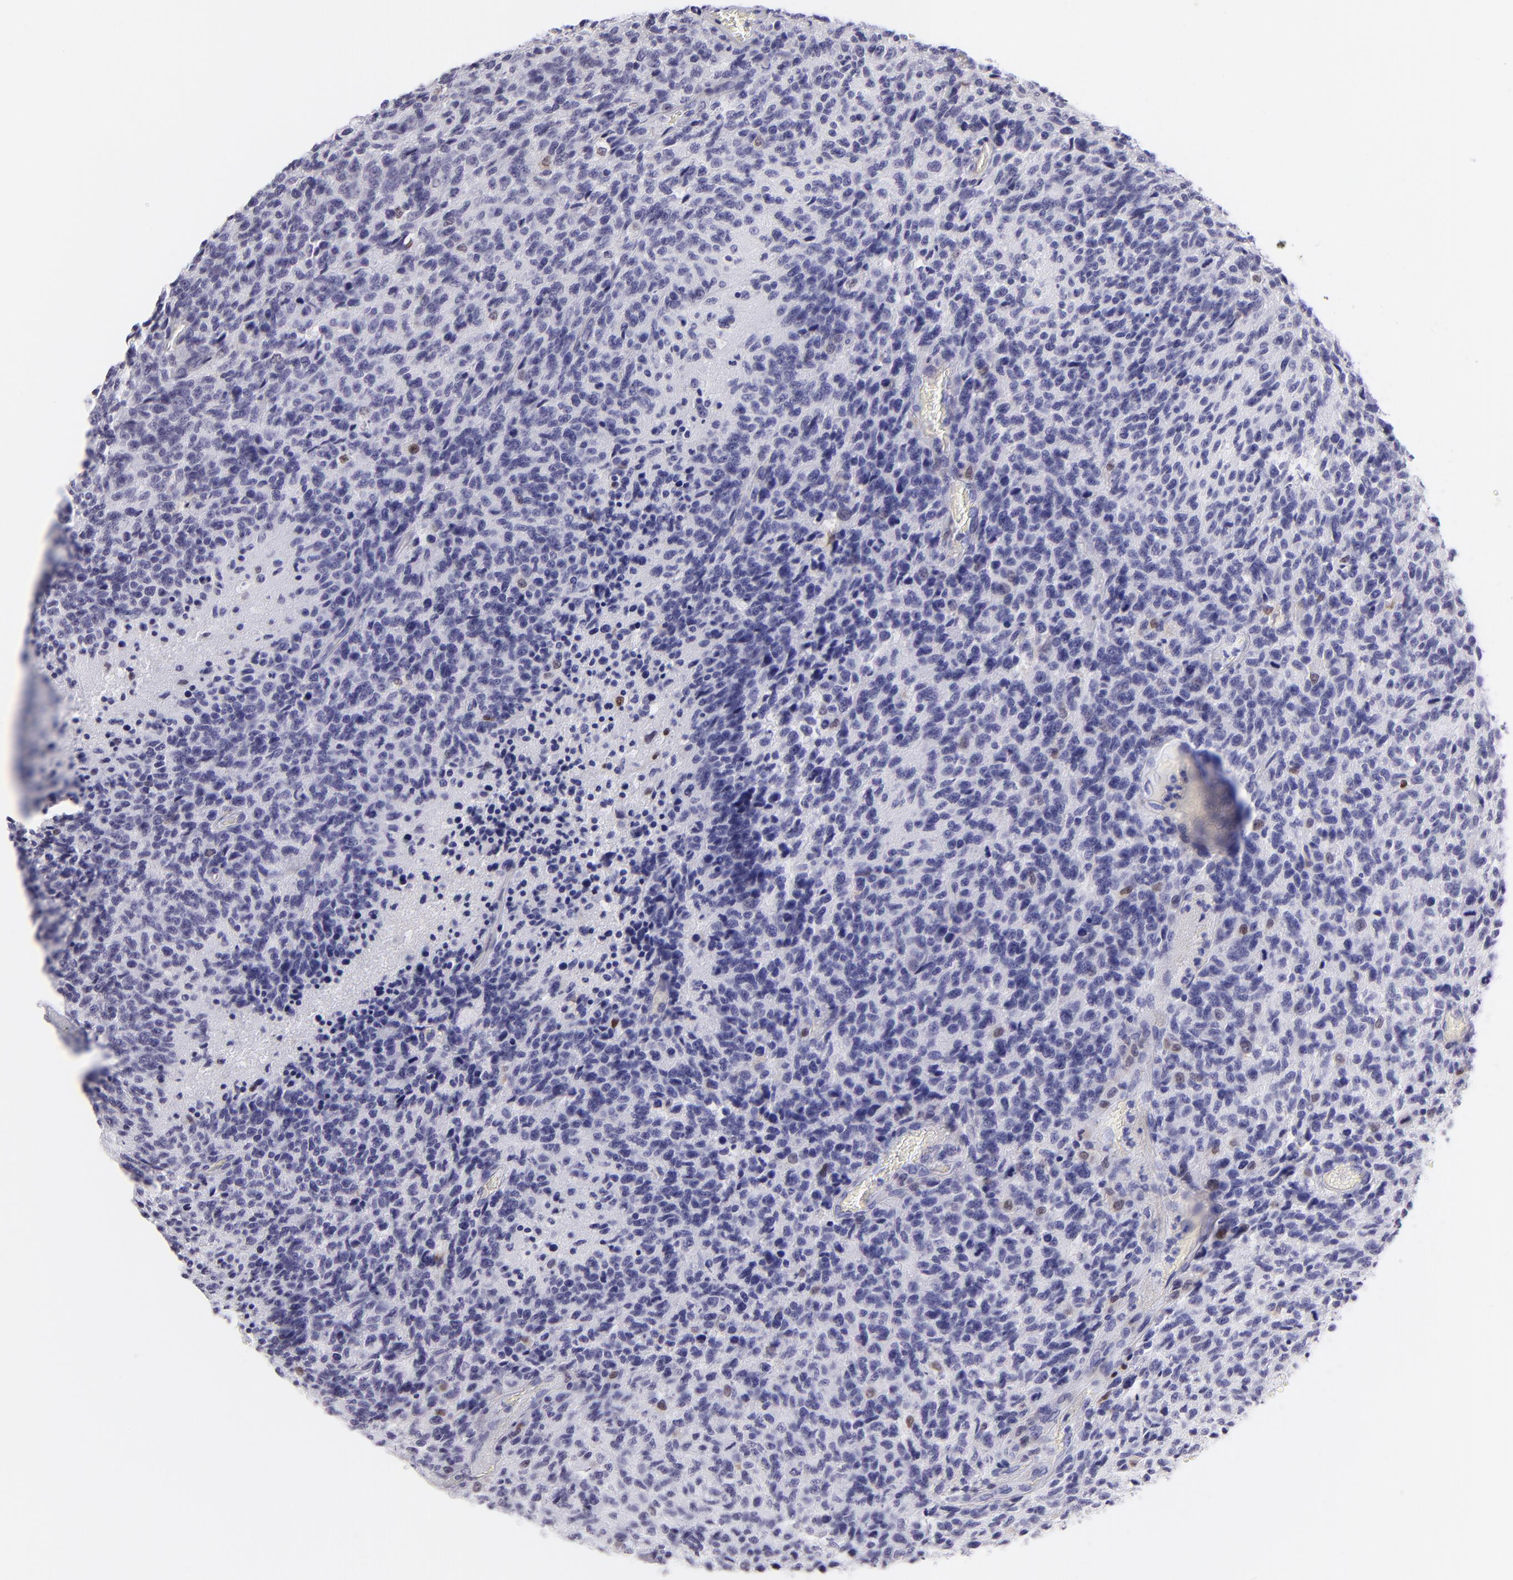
{"staining": {"intensity": "negative", "quantity": "none", "location": "none"}, "tissue": "glioma", "cell_type": "Tumor cells", "image_type": "cancer", "snomed": [{"axis": "morphology", "description": "Glioma, malignant, High grade"}, {"axis": "topography", "description": "Brain"}], "caption": "An IHC micrograph of glioma is shown. There is no staining in tumor cells of glioma.", "gene": "MITF", "patient": {"sex": "male", "age": 36}}